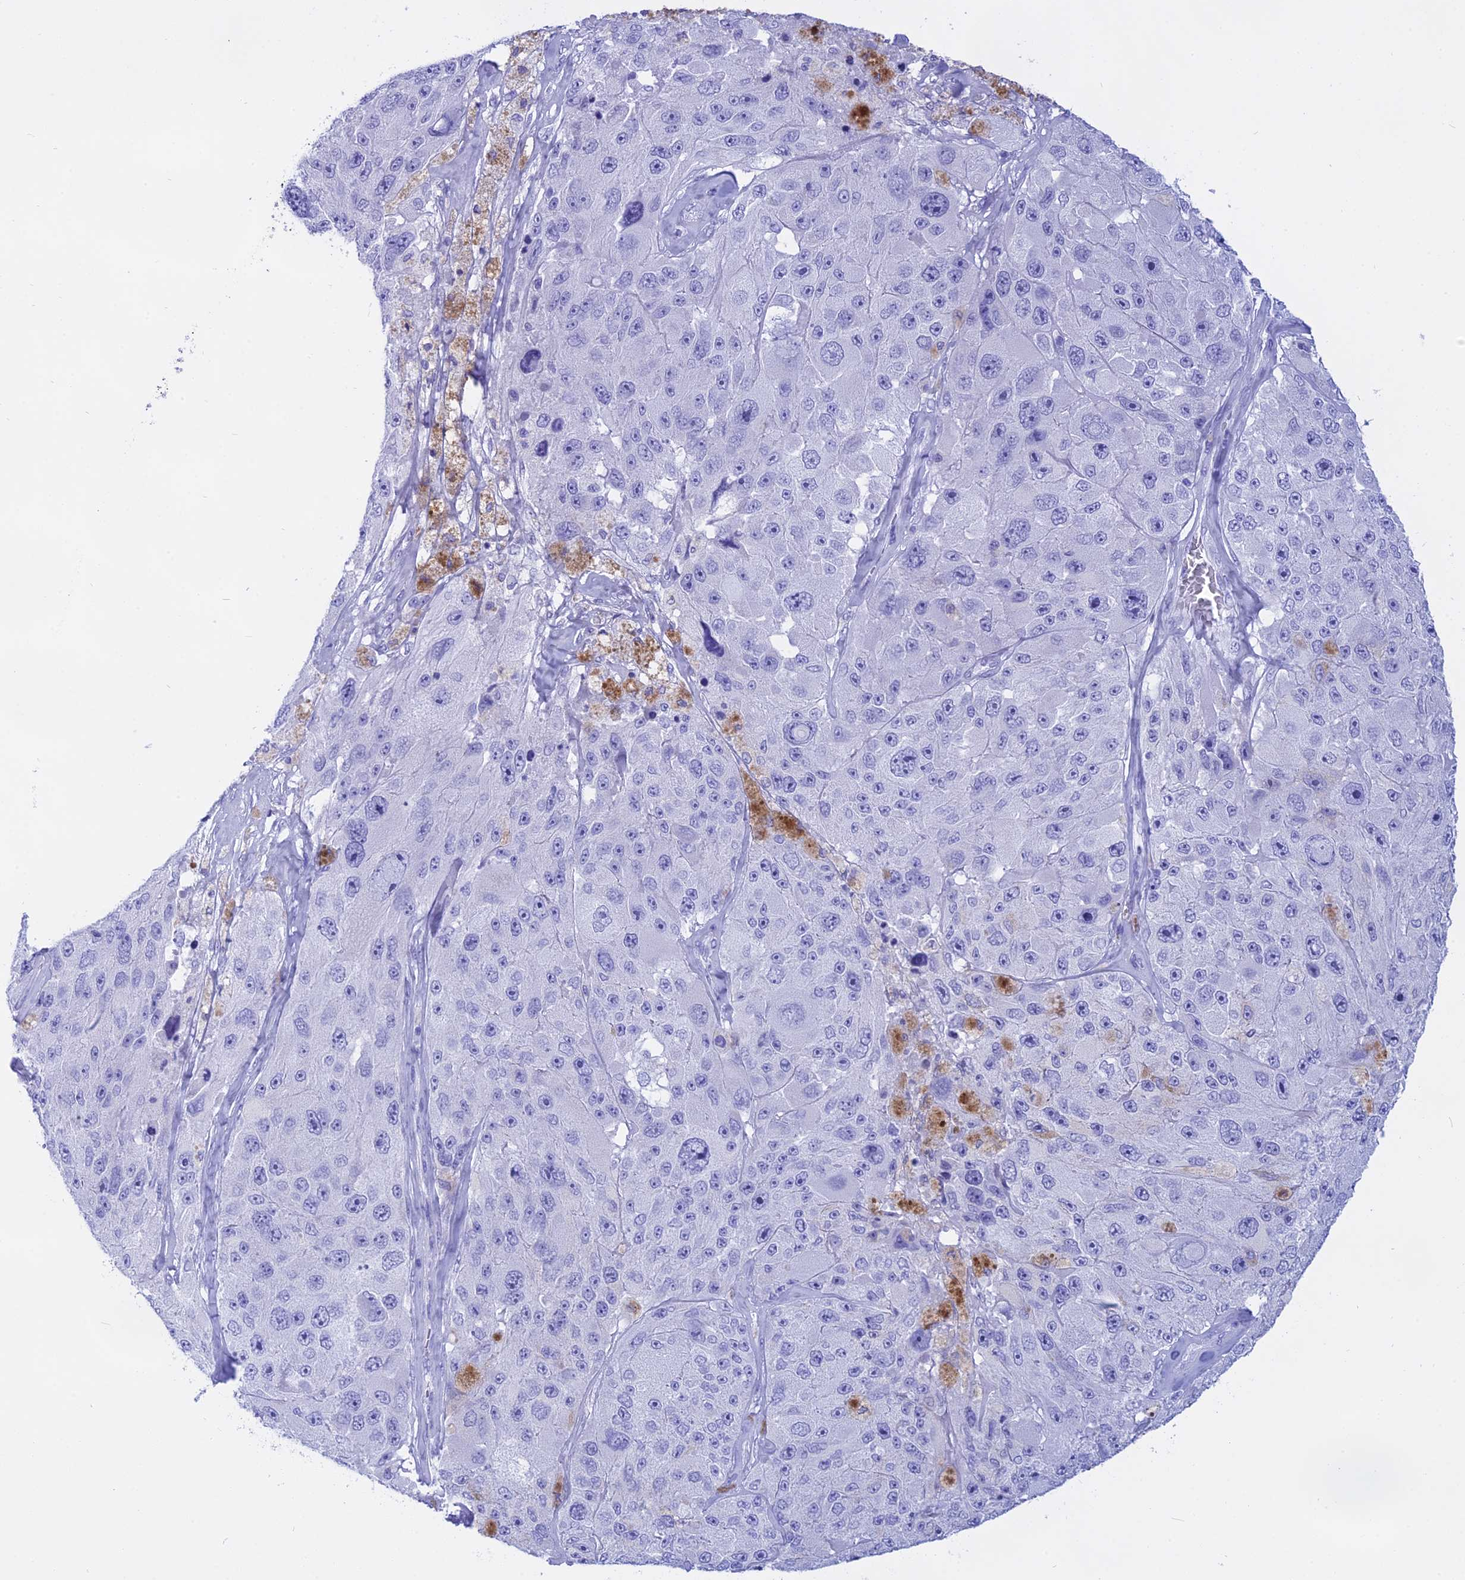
{"staining": {"intensity": "negative", "quantity": "none", "location": "none"}, "tissue": "melanoma", "cell_type": "Tumor cells", "image_type": "cancer", "snomed": [{"axis": "morphology", "description": "Malignant melanoma, Metastatic site"}, {"axis": "topography", "description": "Lymph node"}], "caption": "Tumor cells are negative for brown protein staining in melanoma.", "gene": "ISCA1", "patient": {"sex": "male", "age": 62}}